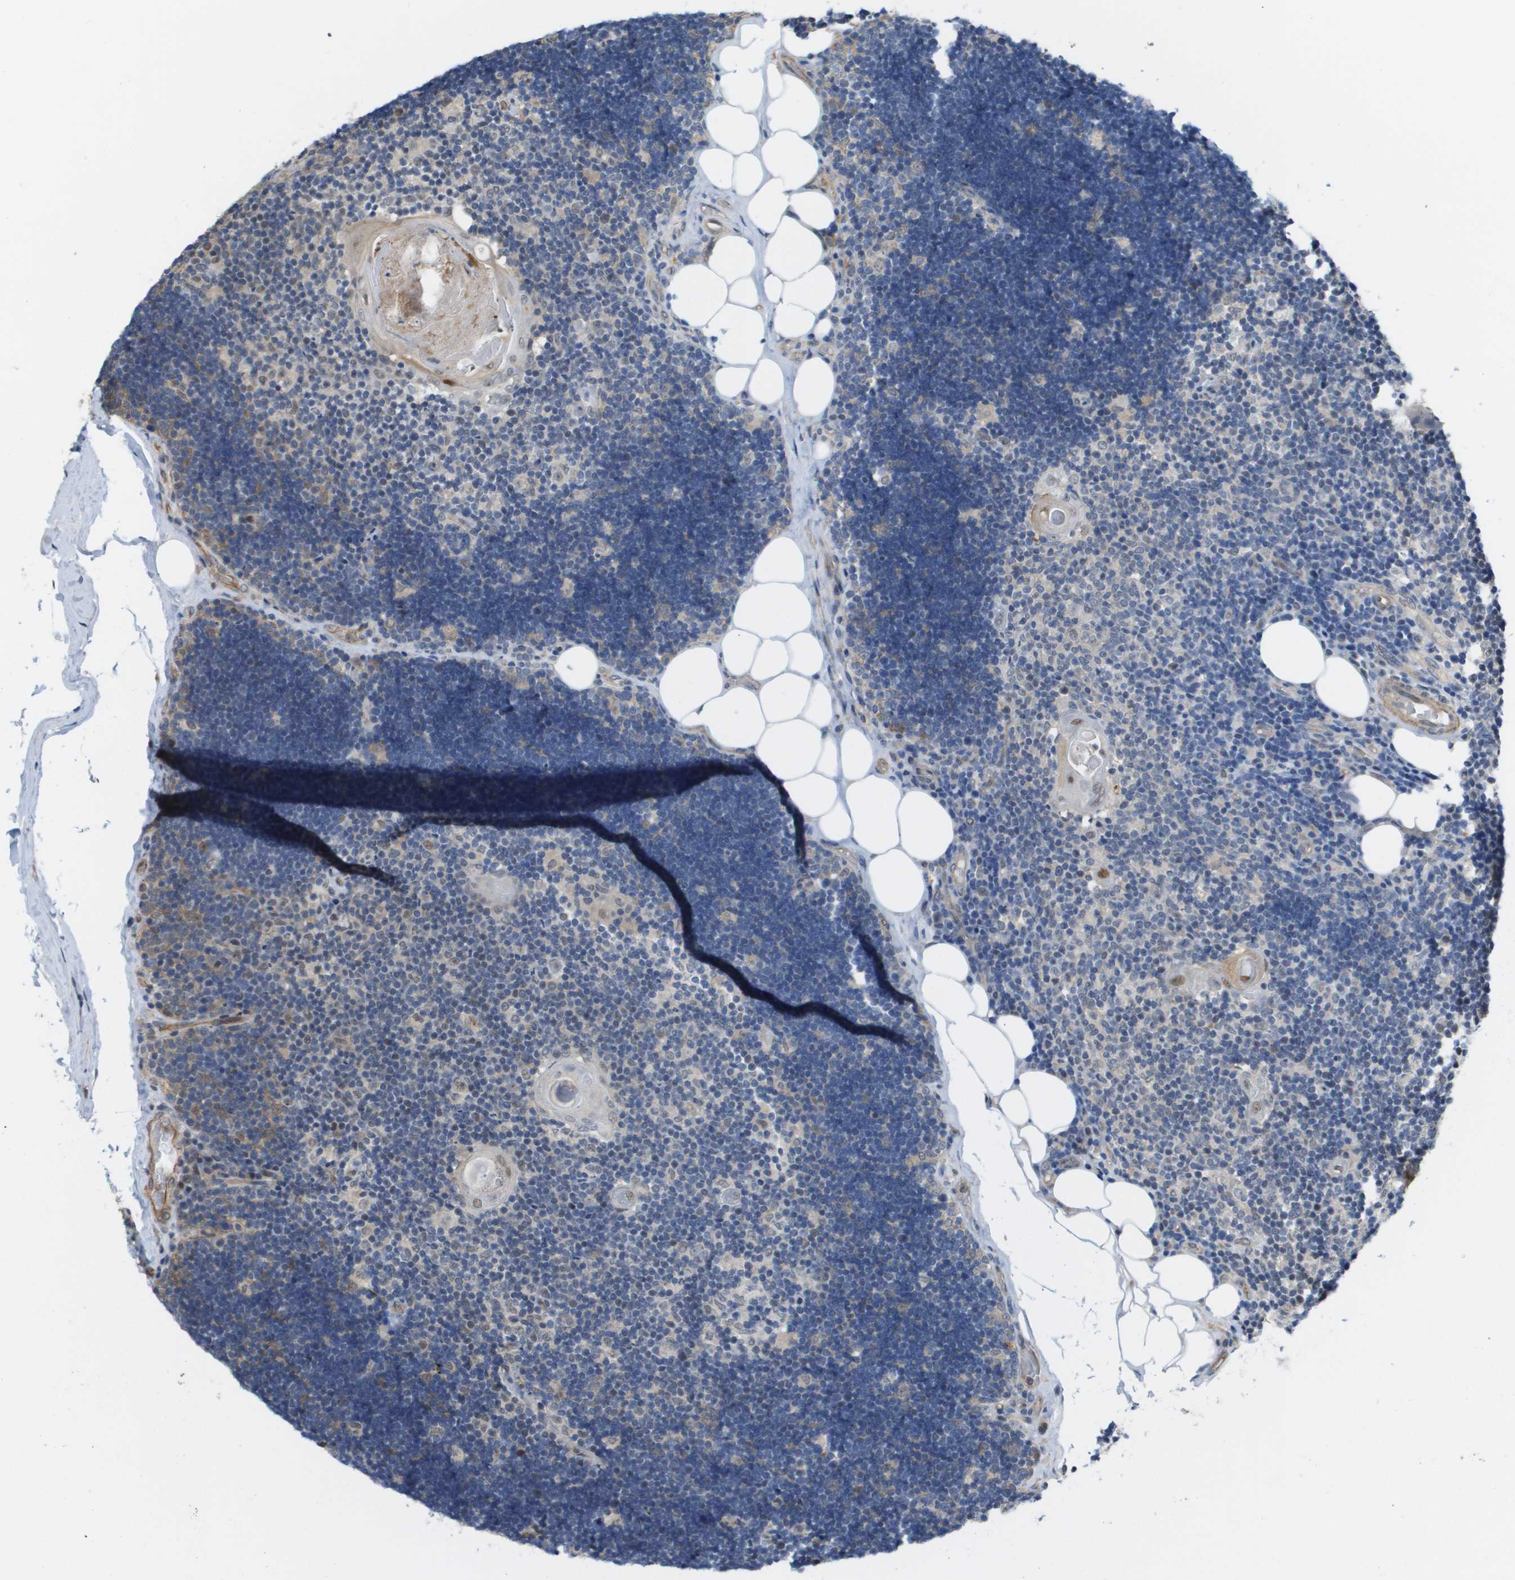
{"staining": {"intensity": "weak", "quantity": "<25%", "location": "nuclear"}, "tissue": "lymph node", "cell_type": "Germinal center cells", "image_type": "normal", "snomed": [{"axis": "morphology", "description": "Normal tissue, NOS"}, {"axis": "topography", "description": "Lymph node"}], "caption": "Germinal center cells show no significant staining in benign lymph node. The staining was performed using DAB to visualize the protein expression in brown, while the nuclei were stained in blue with hematoxylin (Magnification: 20x).", "gene": "RNF112", "patient": {"sex": "male", "age": 33}}